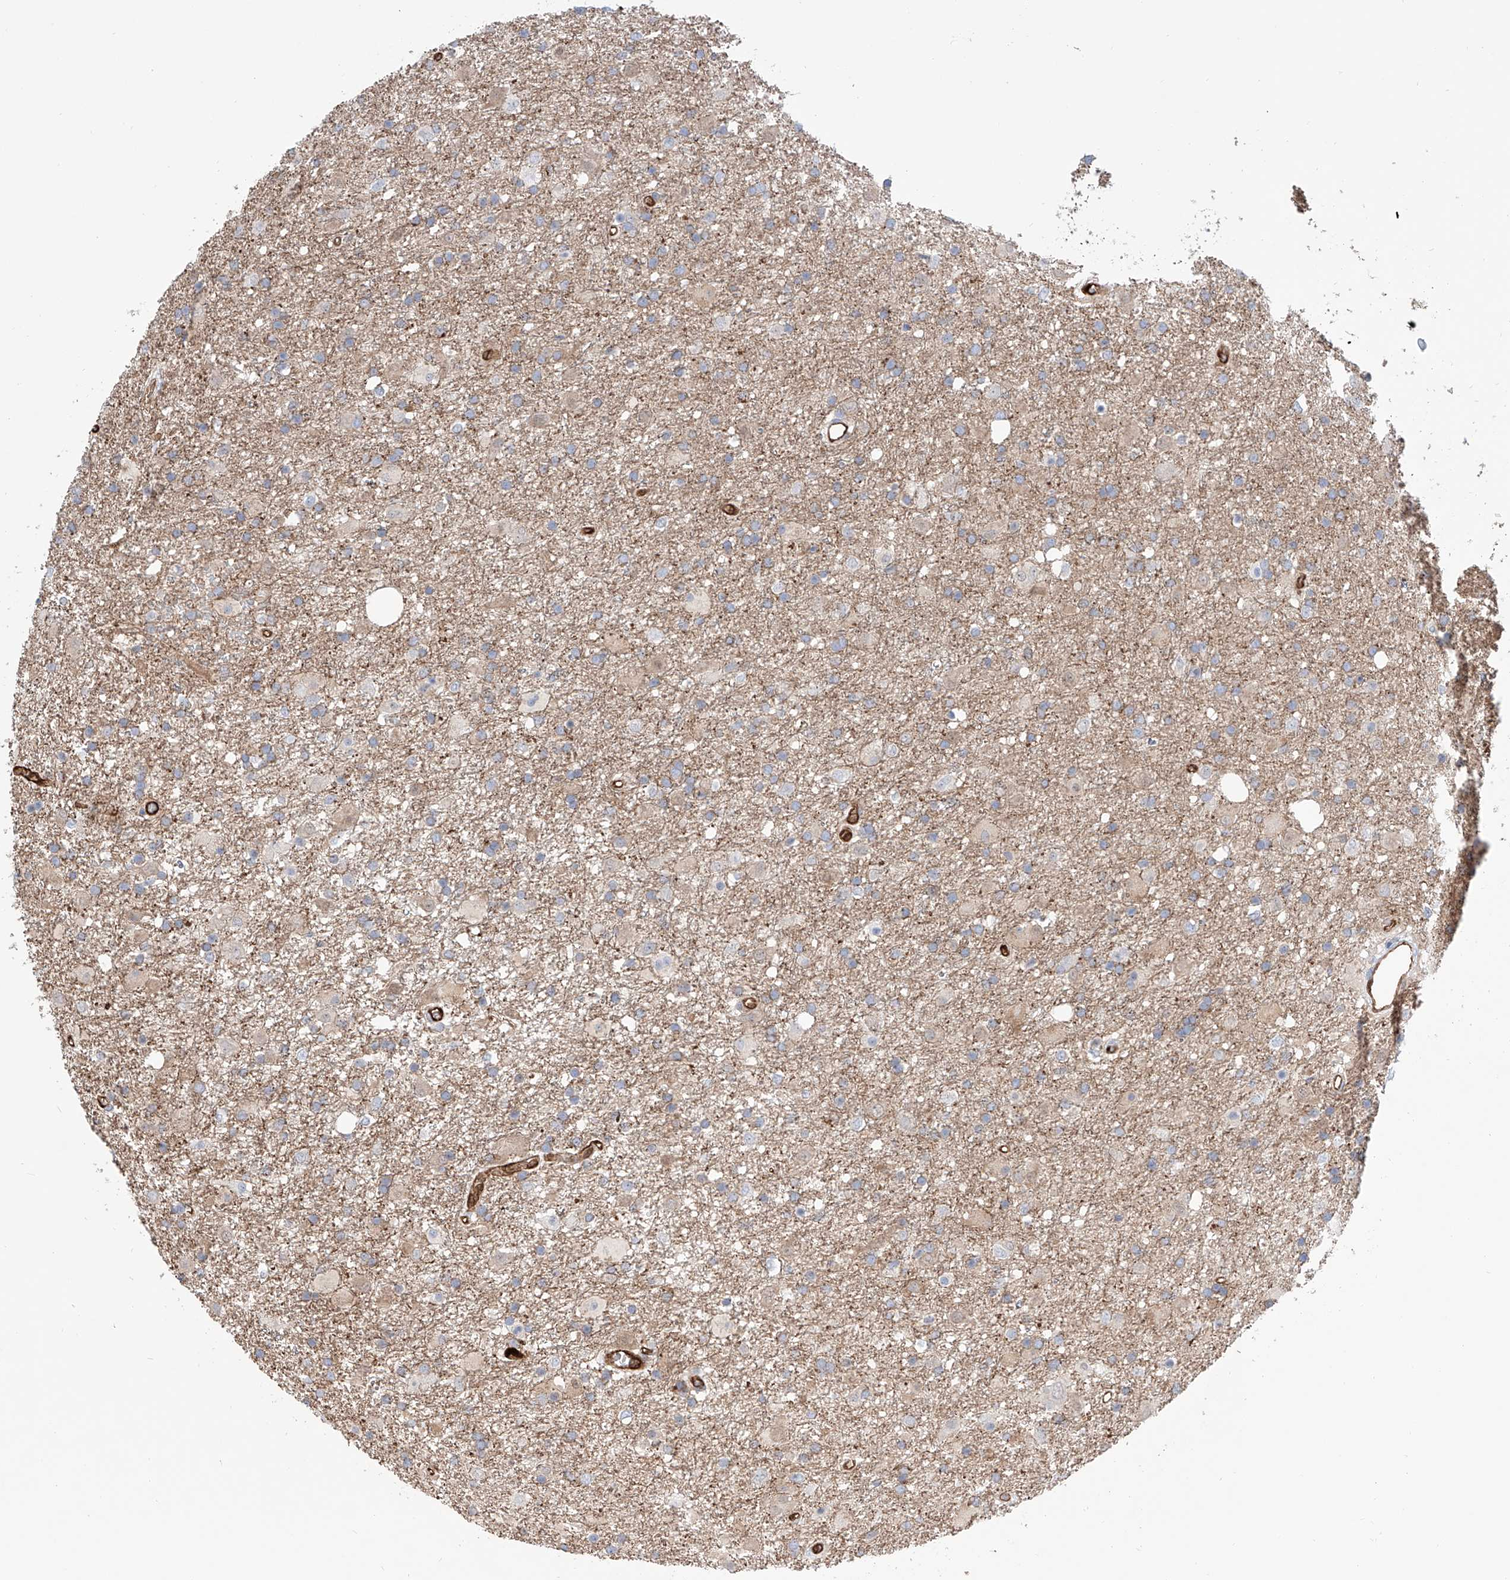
{"staining": {"intensity": "weak", "quantity": "25%-75%", "location": "cytoplasmic/membranous"}, "tissue": "glioma", "cell_type": "Tumor cells", "image_type": "cancer", "snomed": [{"axis": "morphology", "description": "Glioma, malignant, Low grade"}, {"axis": "topography", "description": "Brain"}], "caption": "This is a photomicrograph of immunohistochemistry (IHC) staining of malignant glioma (low-grade), which shows weak staining in the cytoplasmic/membranous of tumor cells.", "gene": "PDXK", "patient": {"sex": "male", "age": 65}}